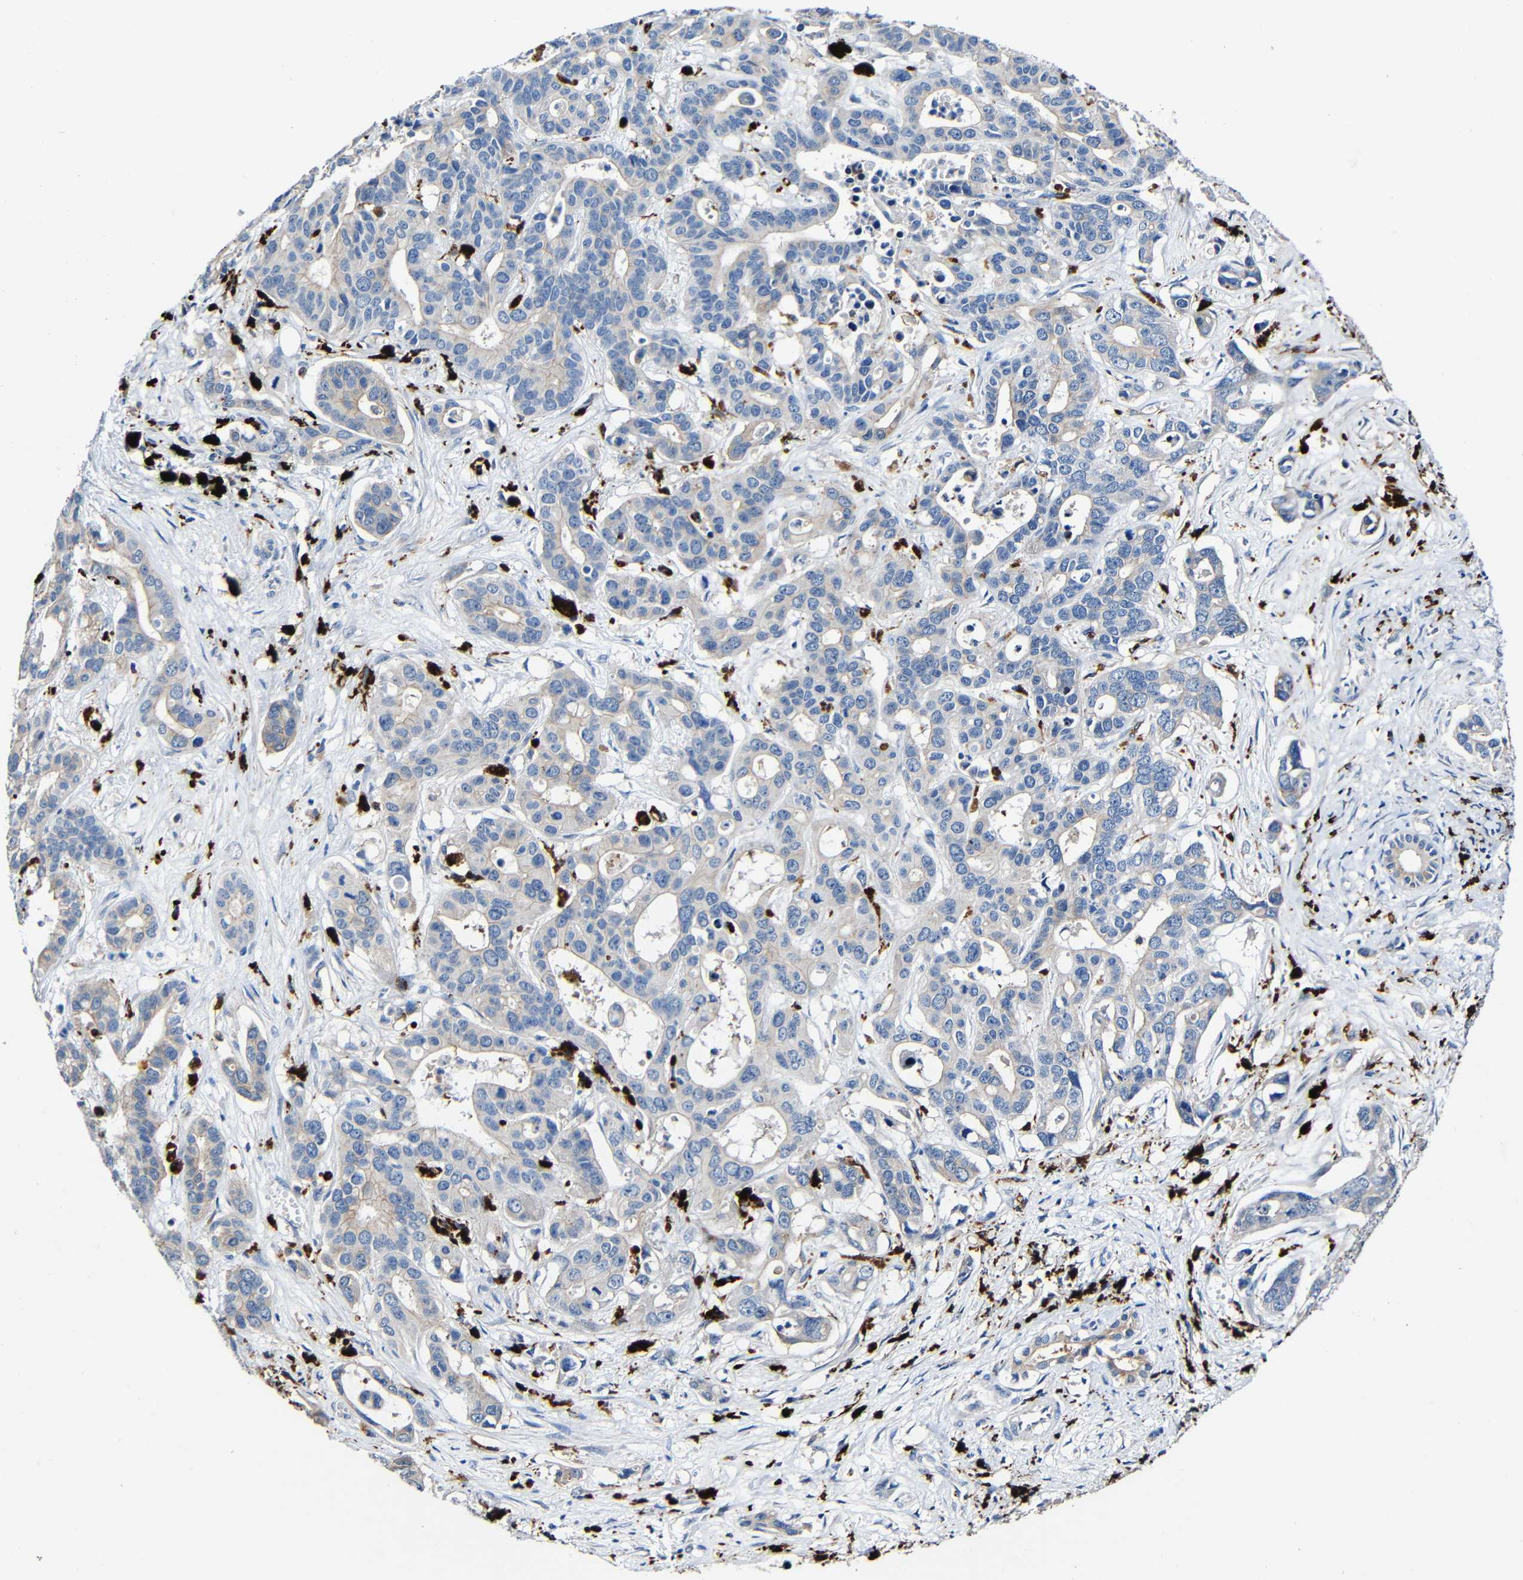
{"staining": {"intensity": "weak", "quantity": ">75%", "location": "cytoplasmic/membranous"}, "tissue": "liver cancer", "cell_type": "Tumor cells", "image_type": "cancer", "snomed": [{"axis": "morphology", "description": "Cholangiocarcinoma"}, {"axis": "topography", "description": "Liver"}], "caption": "The histopathology image exhibits immunohistochemical staining of liver cholangiocarcinoma. There is weak cytoplasmic/membranous expression is appreciated in approximately >75% of tumor cells.", "gene": "HLA-DMA", "patient": {"sex": "female", "age": 65}}